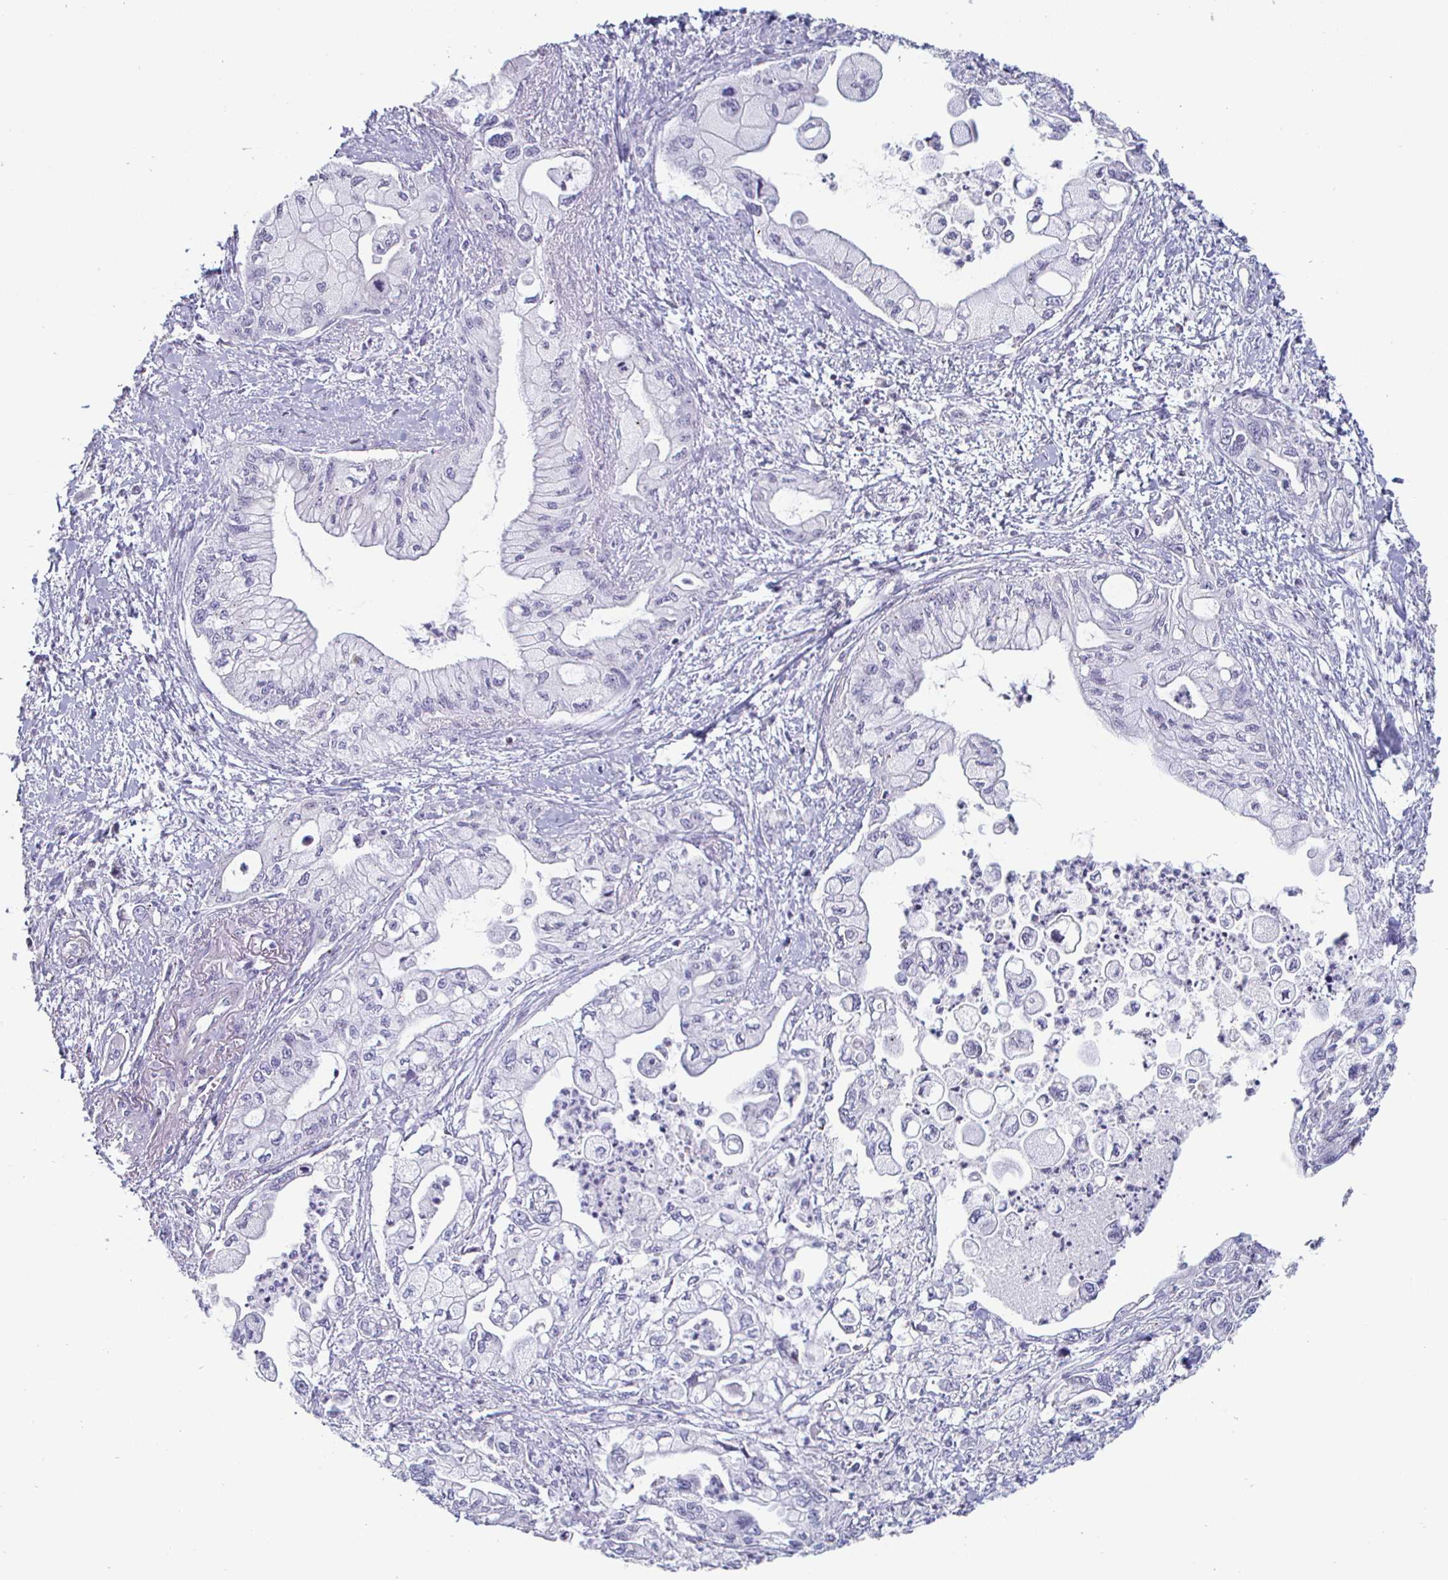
{"staining": {"intensity": "negative", "quantity": "none", "location": "none"}, "tissue": "pancreatic cancer", "cell_type": "Tumor cells", "image_type": "cancer", "snomed": [{"axis": "morphology", "description": "Adenocarcinoma, NOS"}, {"axis": "topography", "description": "Pancreas"}], "caption": "Immunohistochemistry of human adenocarcinoma (pancreatic) demonstrates no positivity in tumor cells.", "gene": "DMRTB1", "patient": {"sex": "male", "age": 61}}